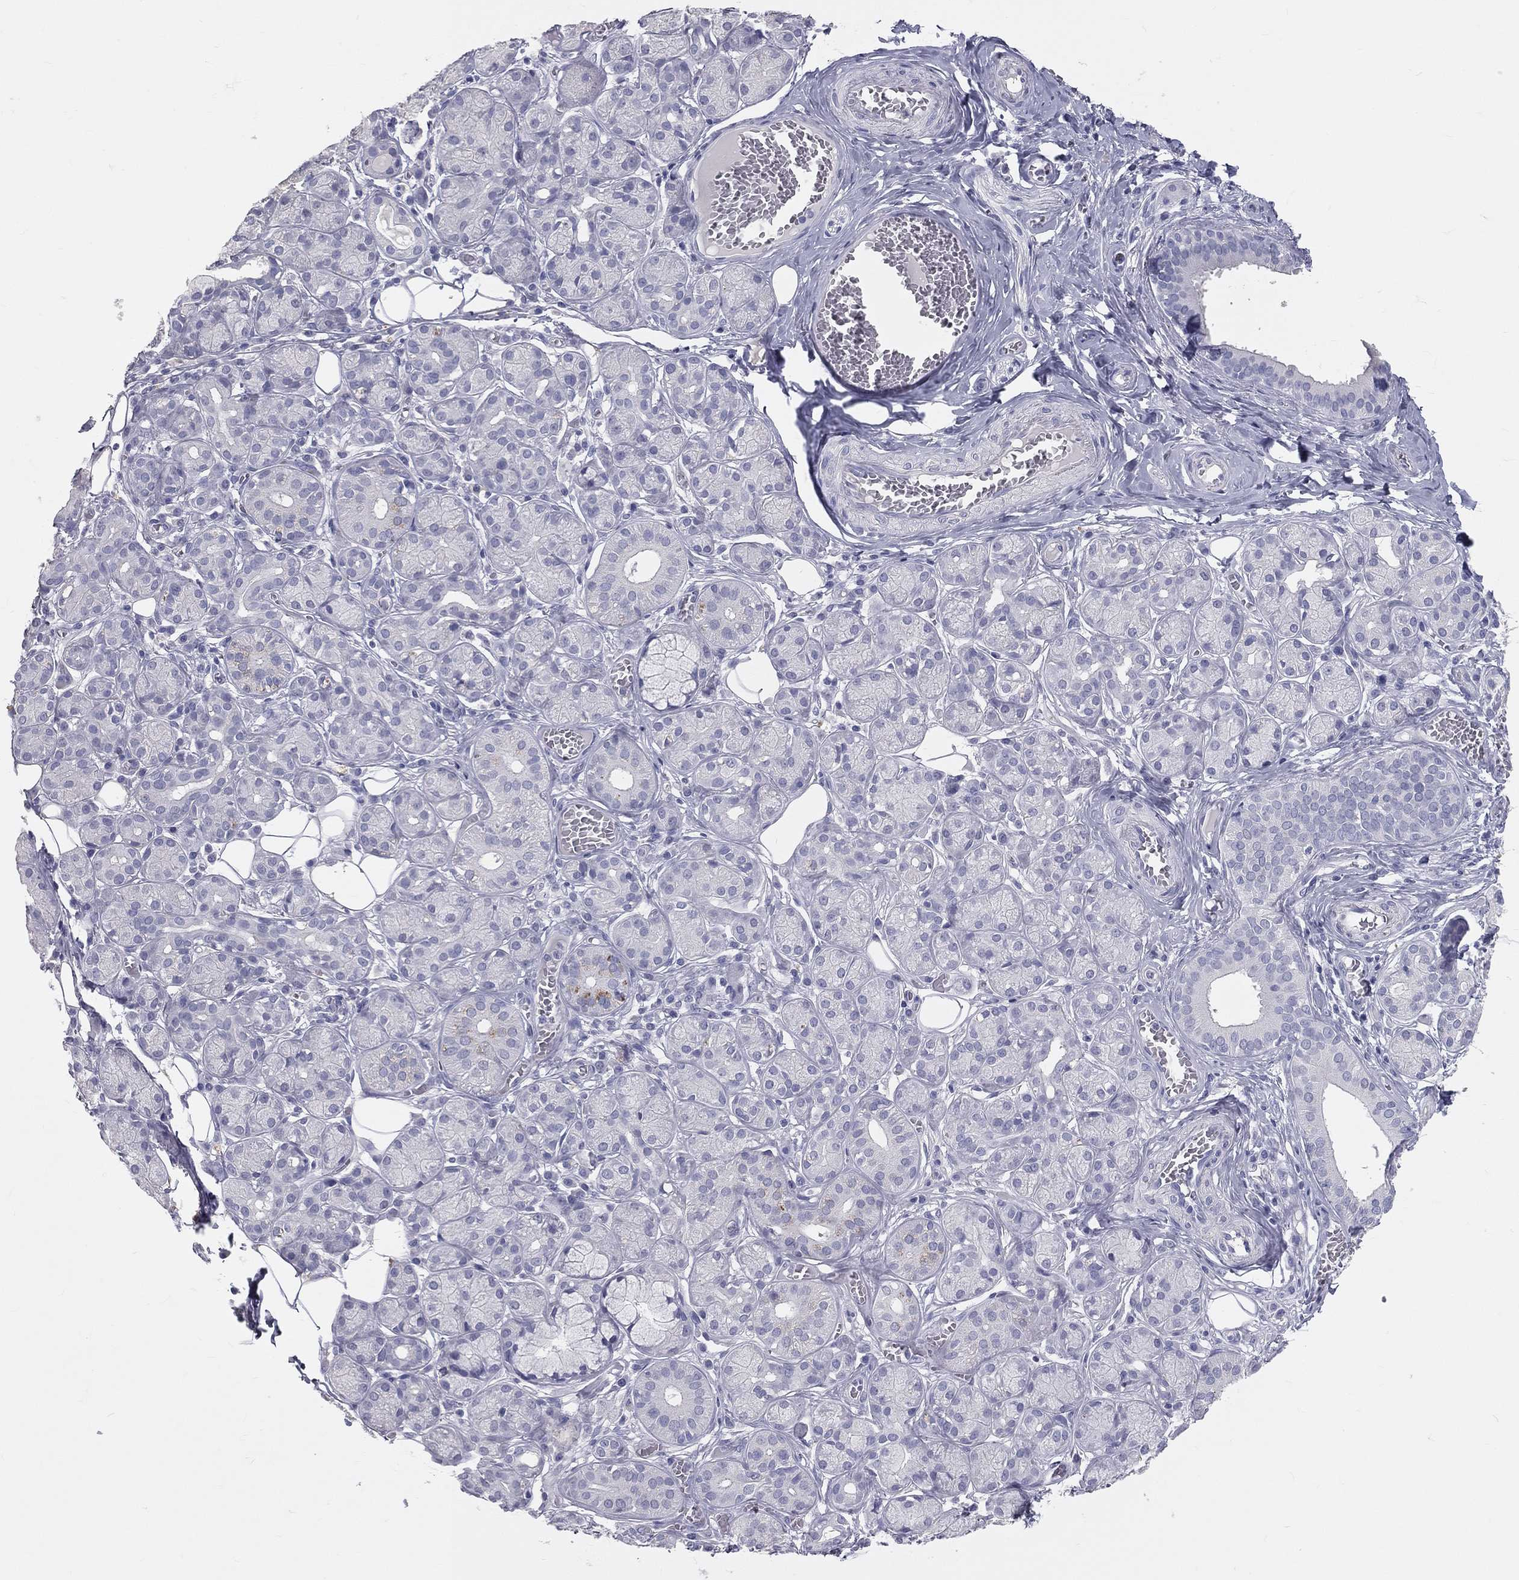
{"staining": {"intensity": "moderate", "quantity": "<25%", "location": "cytoplasmic/membranous"}, "tissue": "salivary gland", "cell_type": "Glandular cells", "image_type": "normal", "snomed": [{"axis": "morphology", "description": "Normal tissue, NOS"}, {"axis": "topography", "description": "Salivary gland"}], "caption": "IHC of unremarkable human salivary gland shows low levels of moderate cytoplasmic/membranous expression in approximately <25% of glandular cells. (brown staining indicates protein expression, while blue staining denotes nuclei).", "gene": "TFPI2", "patient": {"sex": "male", "age": 71}}